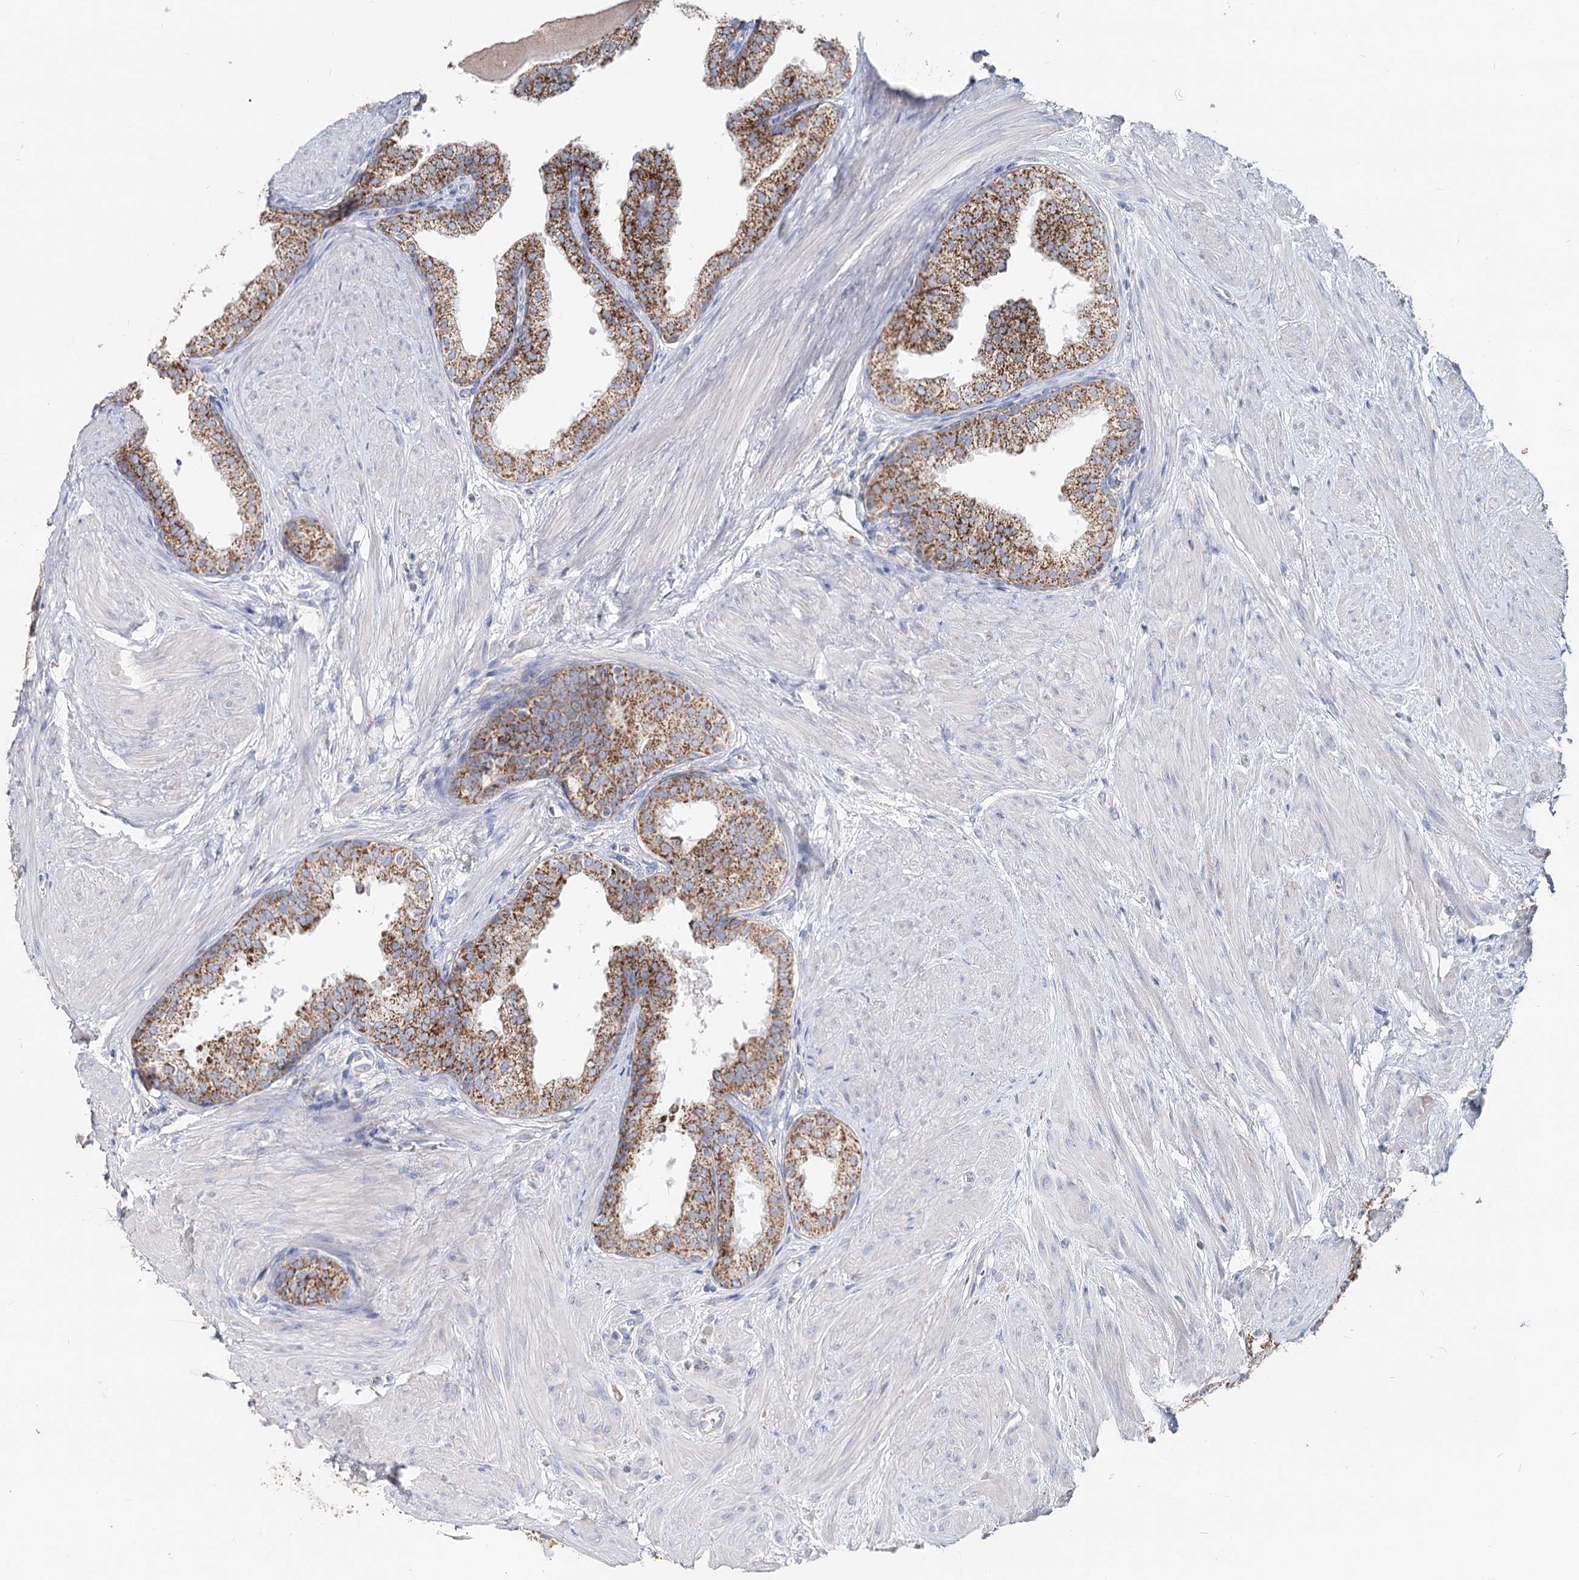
{"staining": {"intensity": "moderate", "quantity": ">75%", "location": "cytoplasmic/membranous"}, "tissue": "prostate", "cell_type": "Glandular cells", "image_type": "normal", "snomed": [{"axis": "morphology", "description": "Normal tissue, NOS"}, {"axis": "topography", "description": "Prostate"}], "caption": "Immunohistochemistry micrograph of unremarkable prostate stained for a protein (brown), which shows medium levels of moderate cytoplasmic/membranous staining in about >75% of glandular cells.", "gene": "MCCC2", "patient": {"sex": "male", "age": 48}}